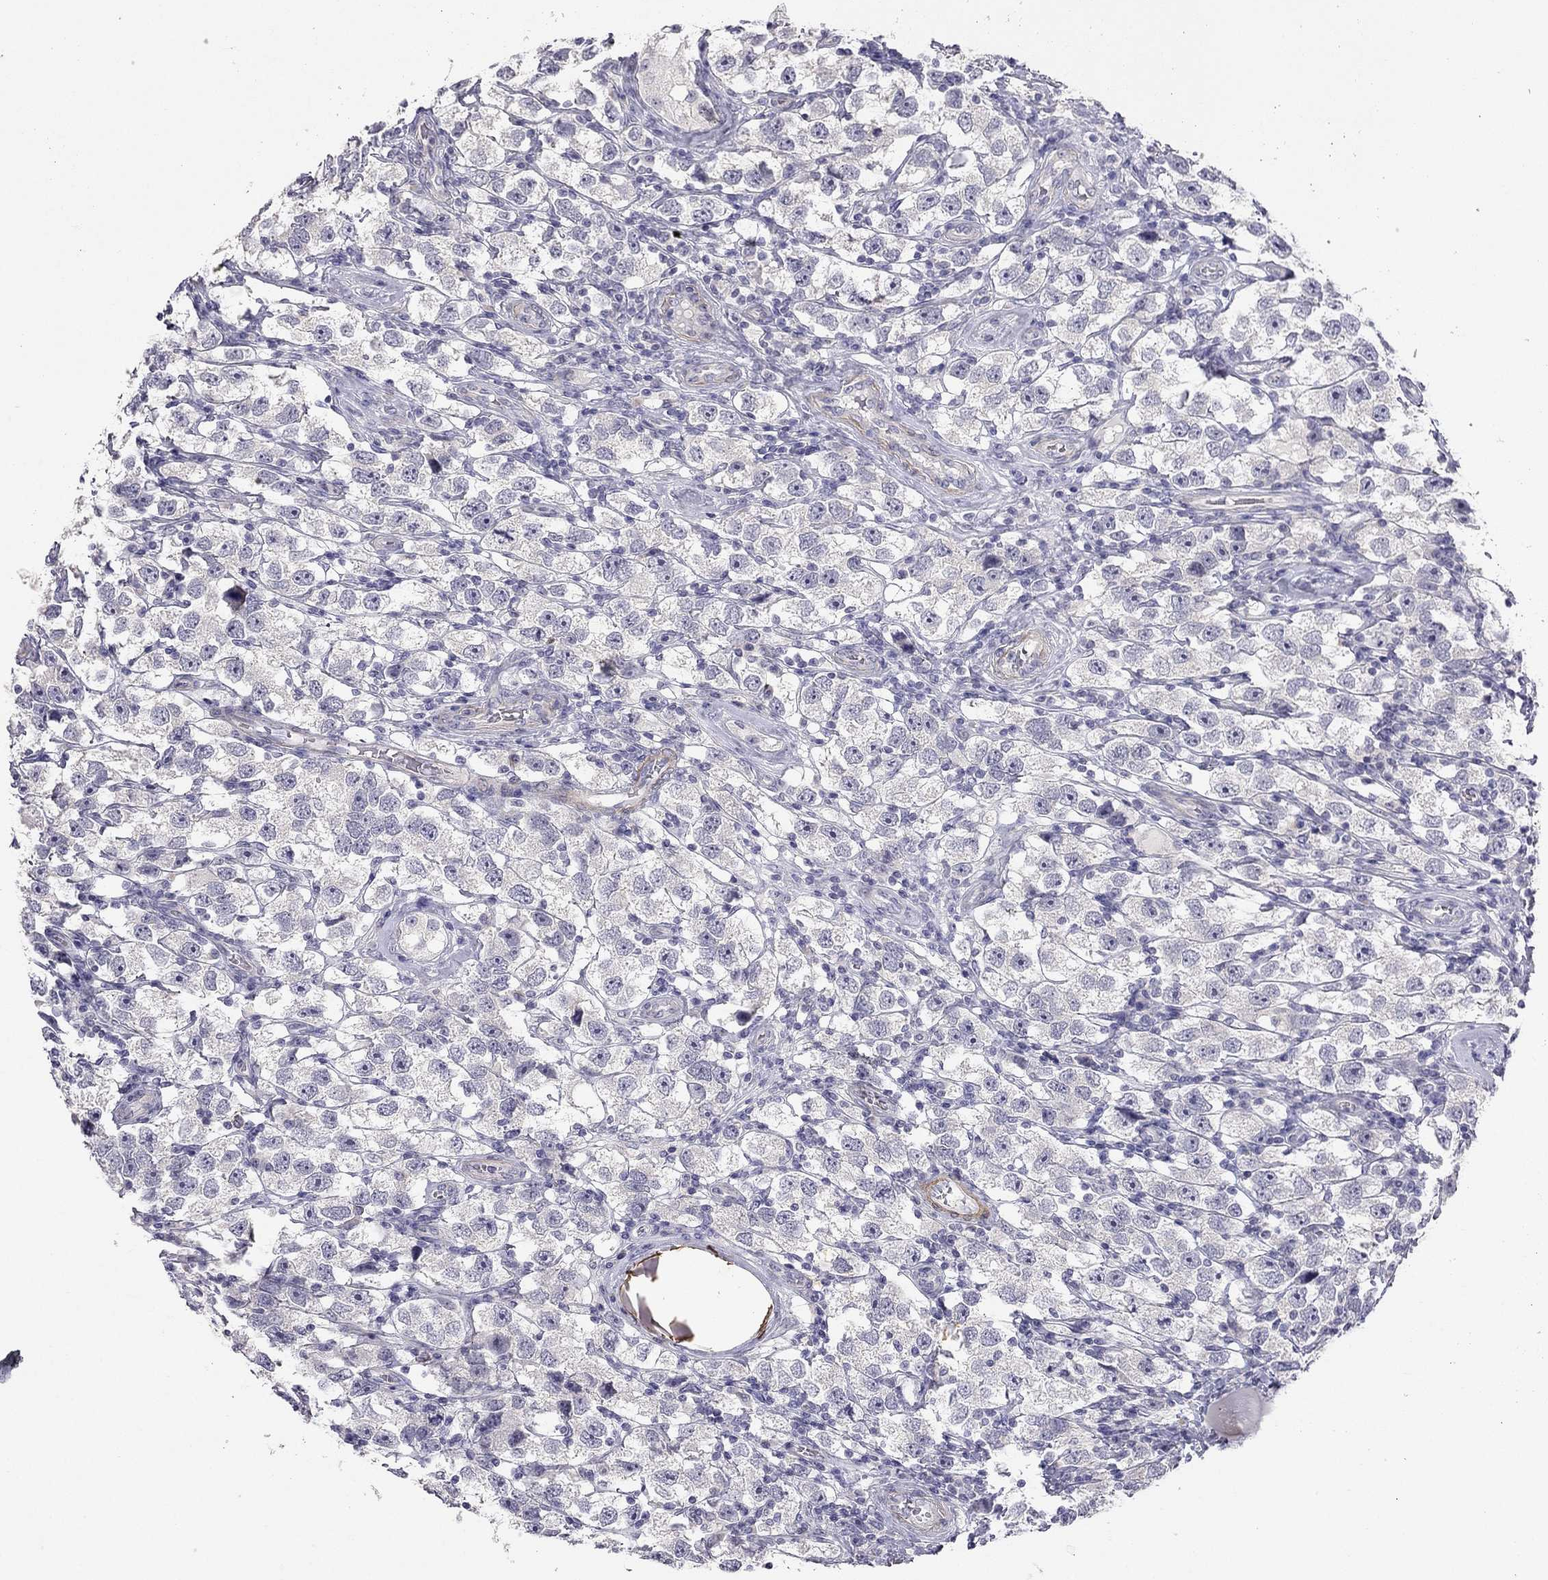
{"staining": {"intensity": "negative", "quantity": "none", "location": "none"}, "tissue": "testis cancer", "cell_type": "Tumor cells", "image_type": "cancer", "snomed": [{"axis": "morphology", "description": "Seminoma, NOS"}, {"axis": "topography", "description": "Testis"}], "caption": "High power microscopy micrograph of an immunohistochemistry image of testis seminoma, revealing no significant staining in tumor cells.", "gene": "C16orf89", "patient": {"sex": "male", "age": 26}}